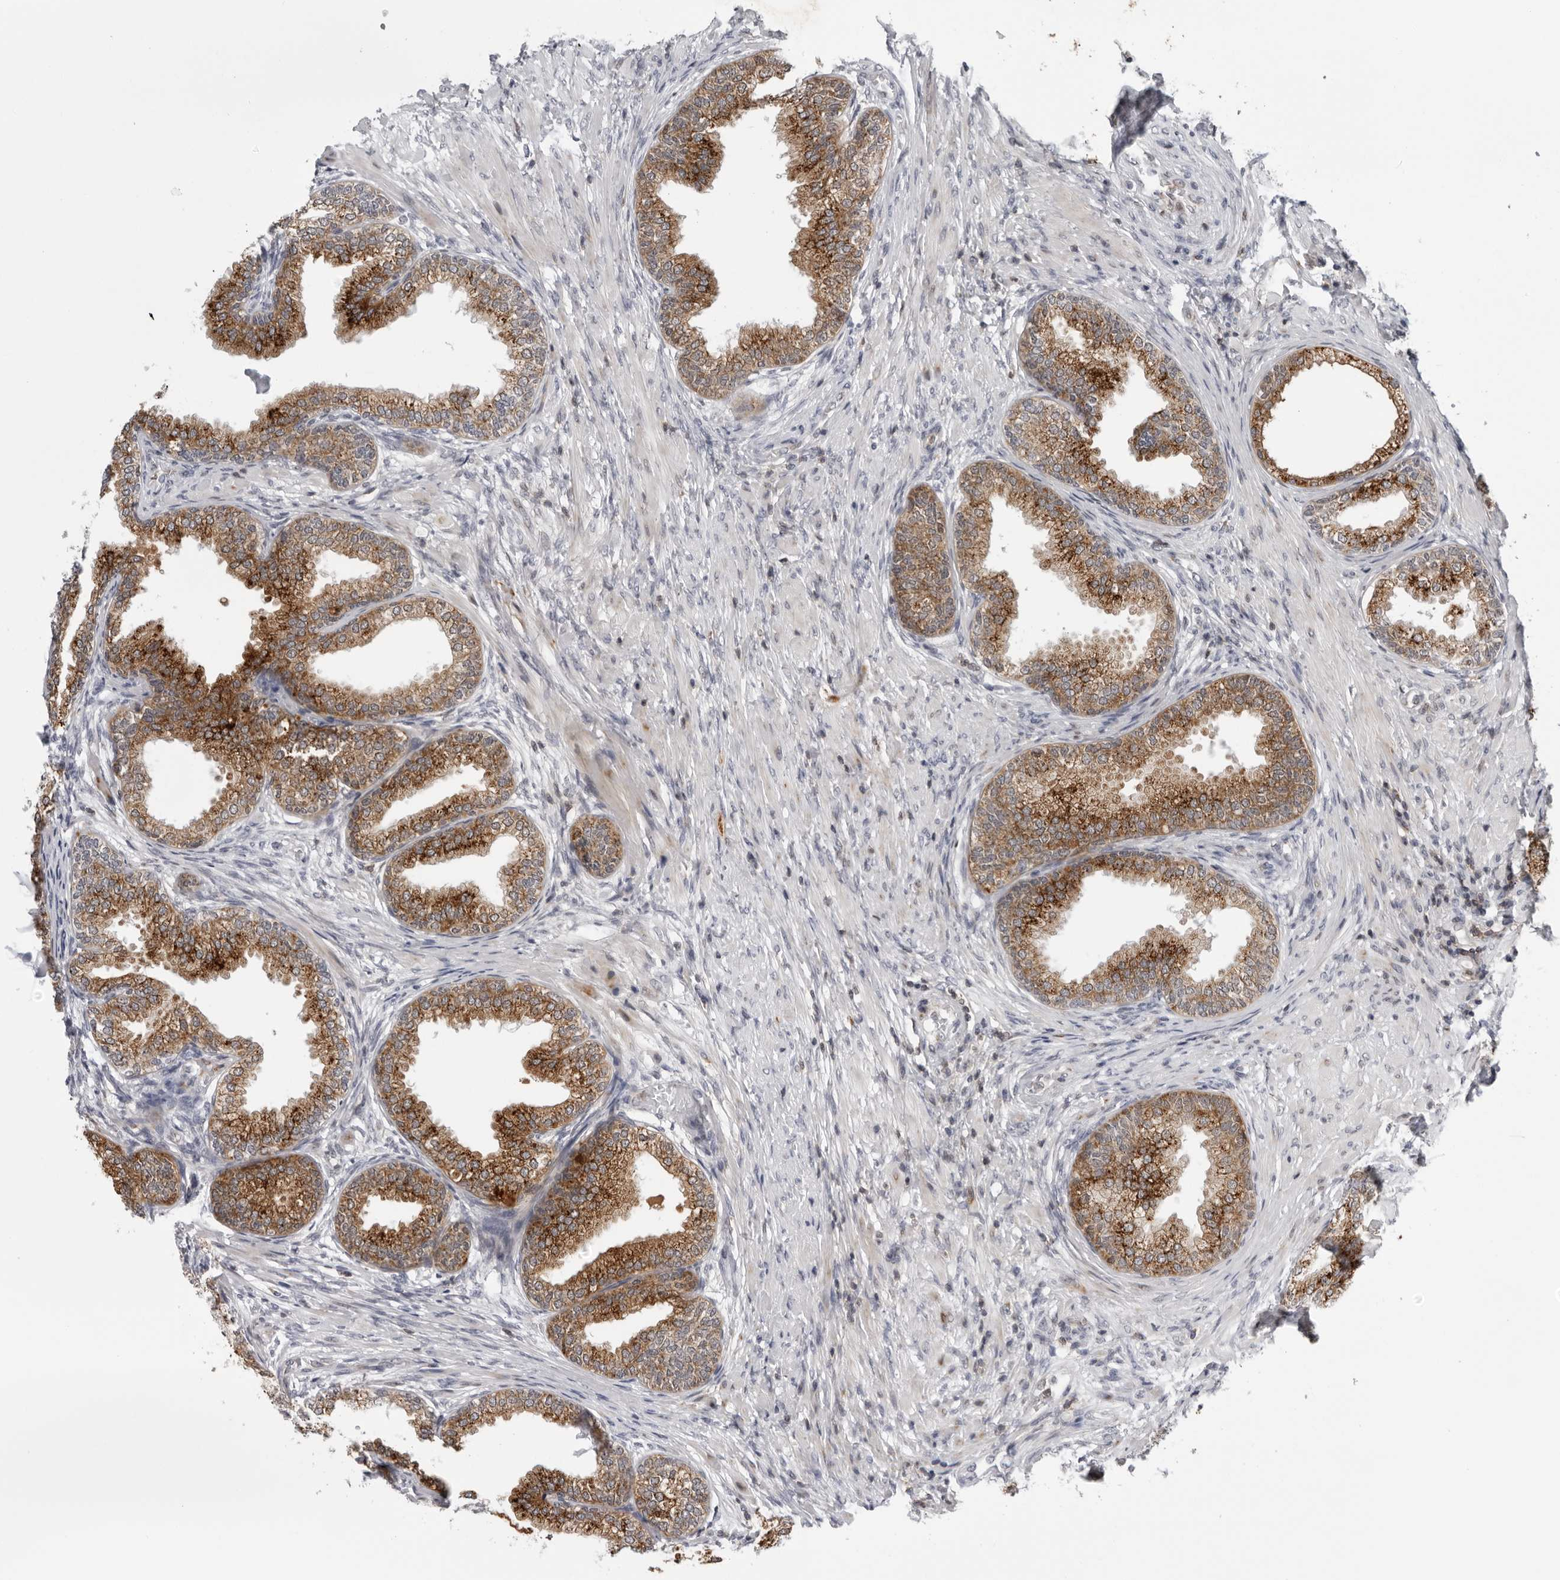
{"staining": {"intensity": "moderate", "quantity": ">75%", "location": "cytoplasmic/membranous"}, "tissue": "prostate", "cell_type": "Glandular cells", "image_type": "normal", "snomed": [{"axis": "morphology", "description": "Normal tissue, NOS"}, {"axis": "topography", "description": "Prostate"}], "caption": "Protein expression analysis of normal prostate reveals moderate cytoplasmic/membranous expression in about >75% of glandular cells. (brown staining indicates protein expression, while blue staining denotes nuclei).", "gene": "CPT2", "patient": {"sex": "male", "age": 76}}